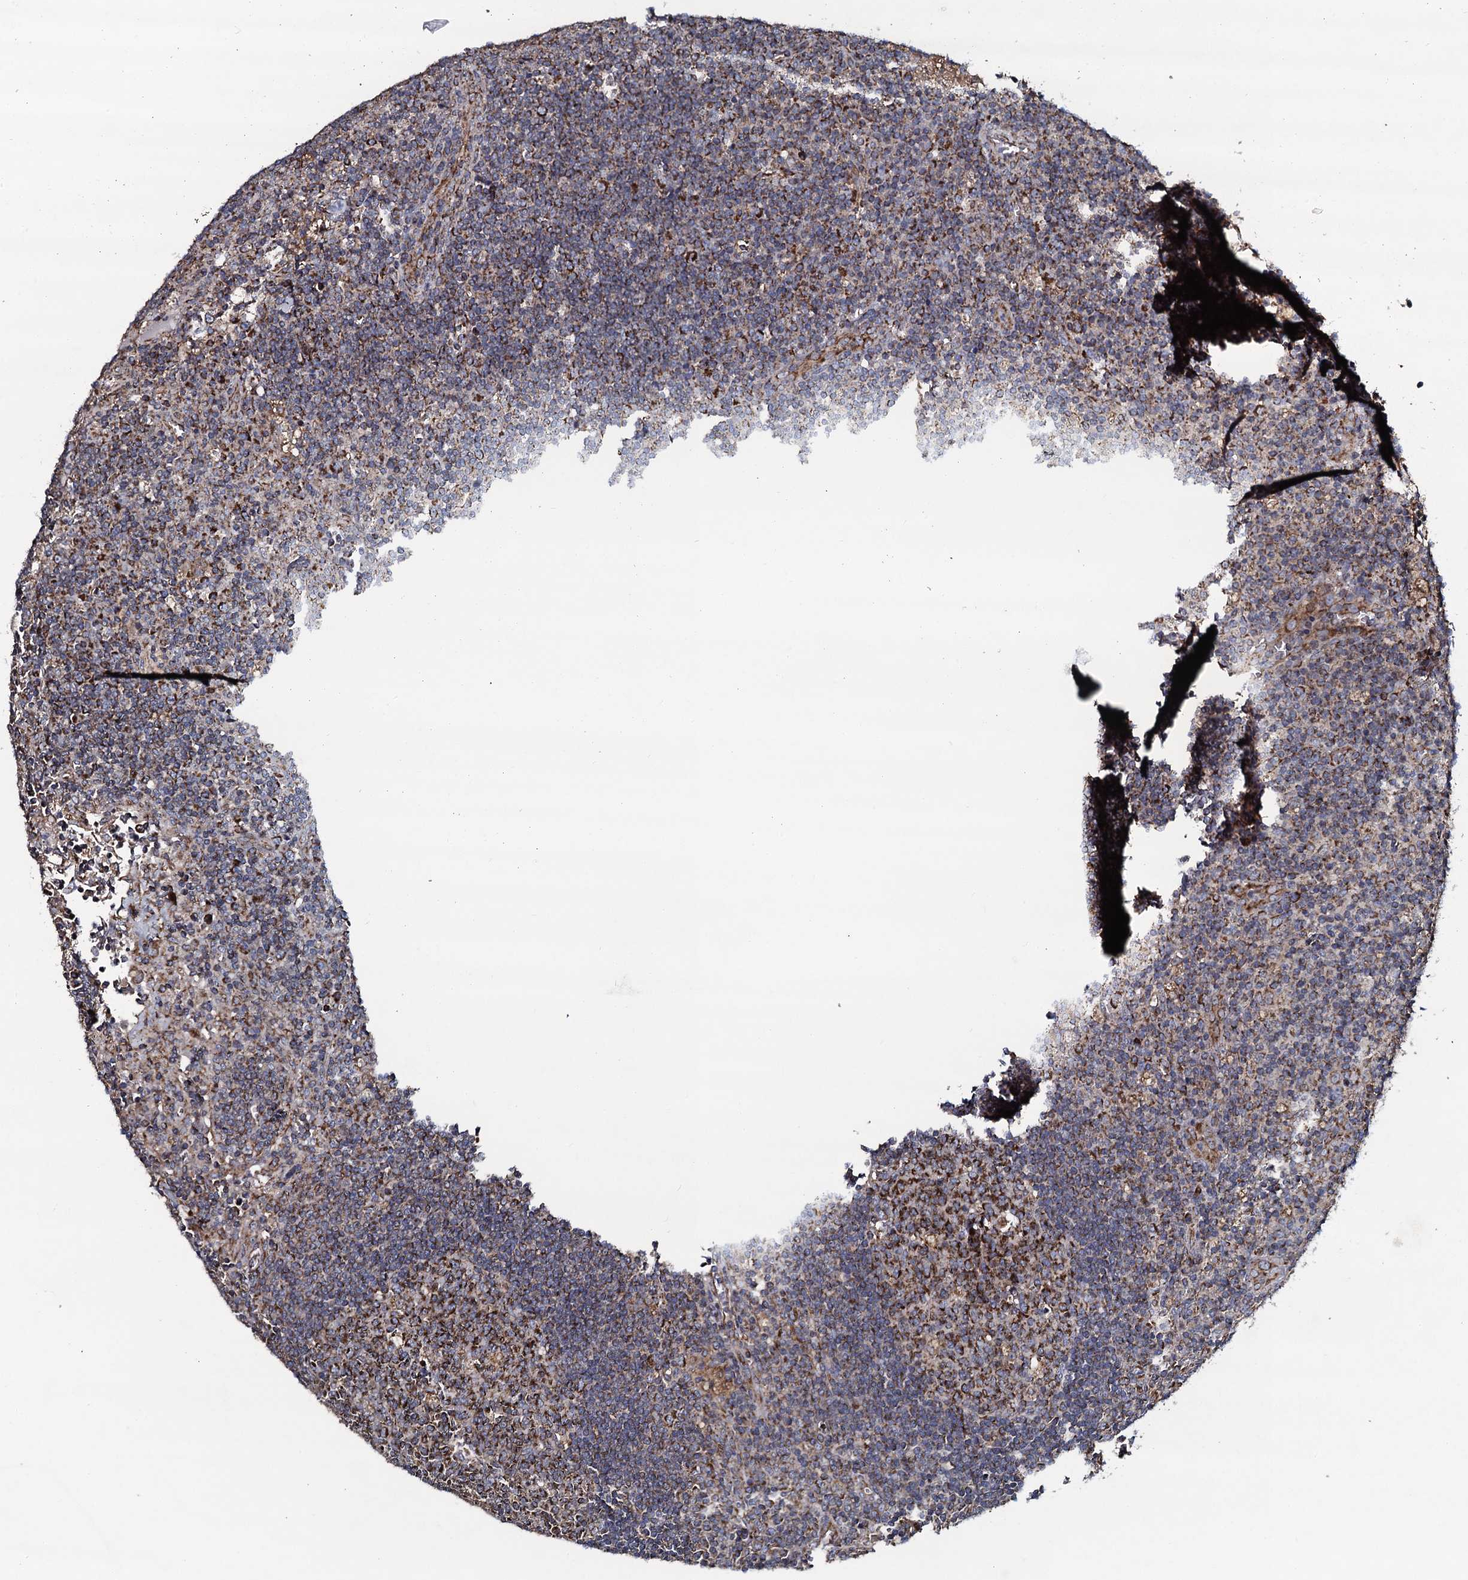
{"staining": {"intensity": "strong", "quantity": ">75%", "location": "cytoplasmic/membranous"}, "tissue": "lymph node", "cell_type": "Germinal center cells", "image_type": "normal", "snomed": [{"axis": "morphology", "description": "Normal tissue, NOS"}, {"axis": "topography", "description": "Lymph node"}], "caption": "Protein analysis of benign lymph node exhibits strong cytoplasmic/membranous staining in approximately >75% of germinal center cells.", "gene": "EVC2", "patient": {"sex": "male", "age": 58}}